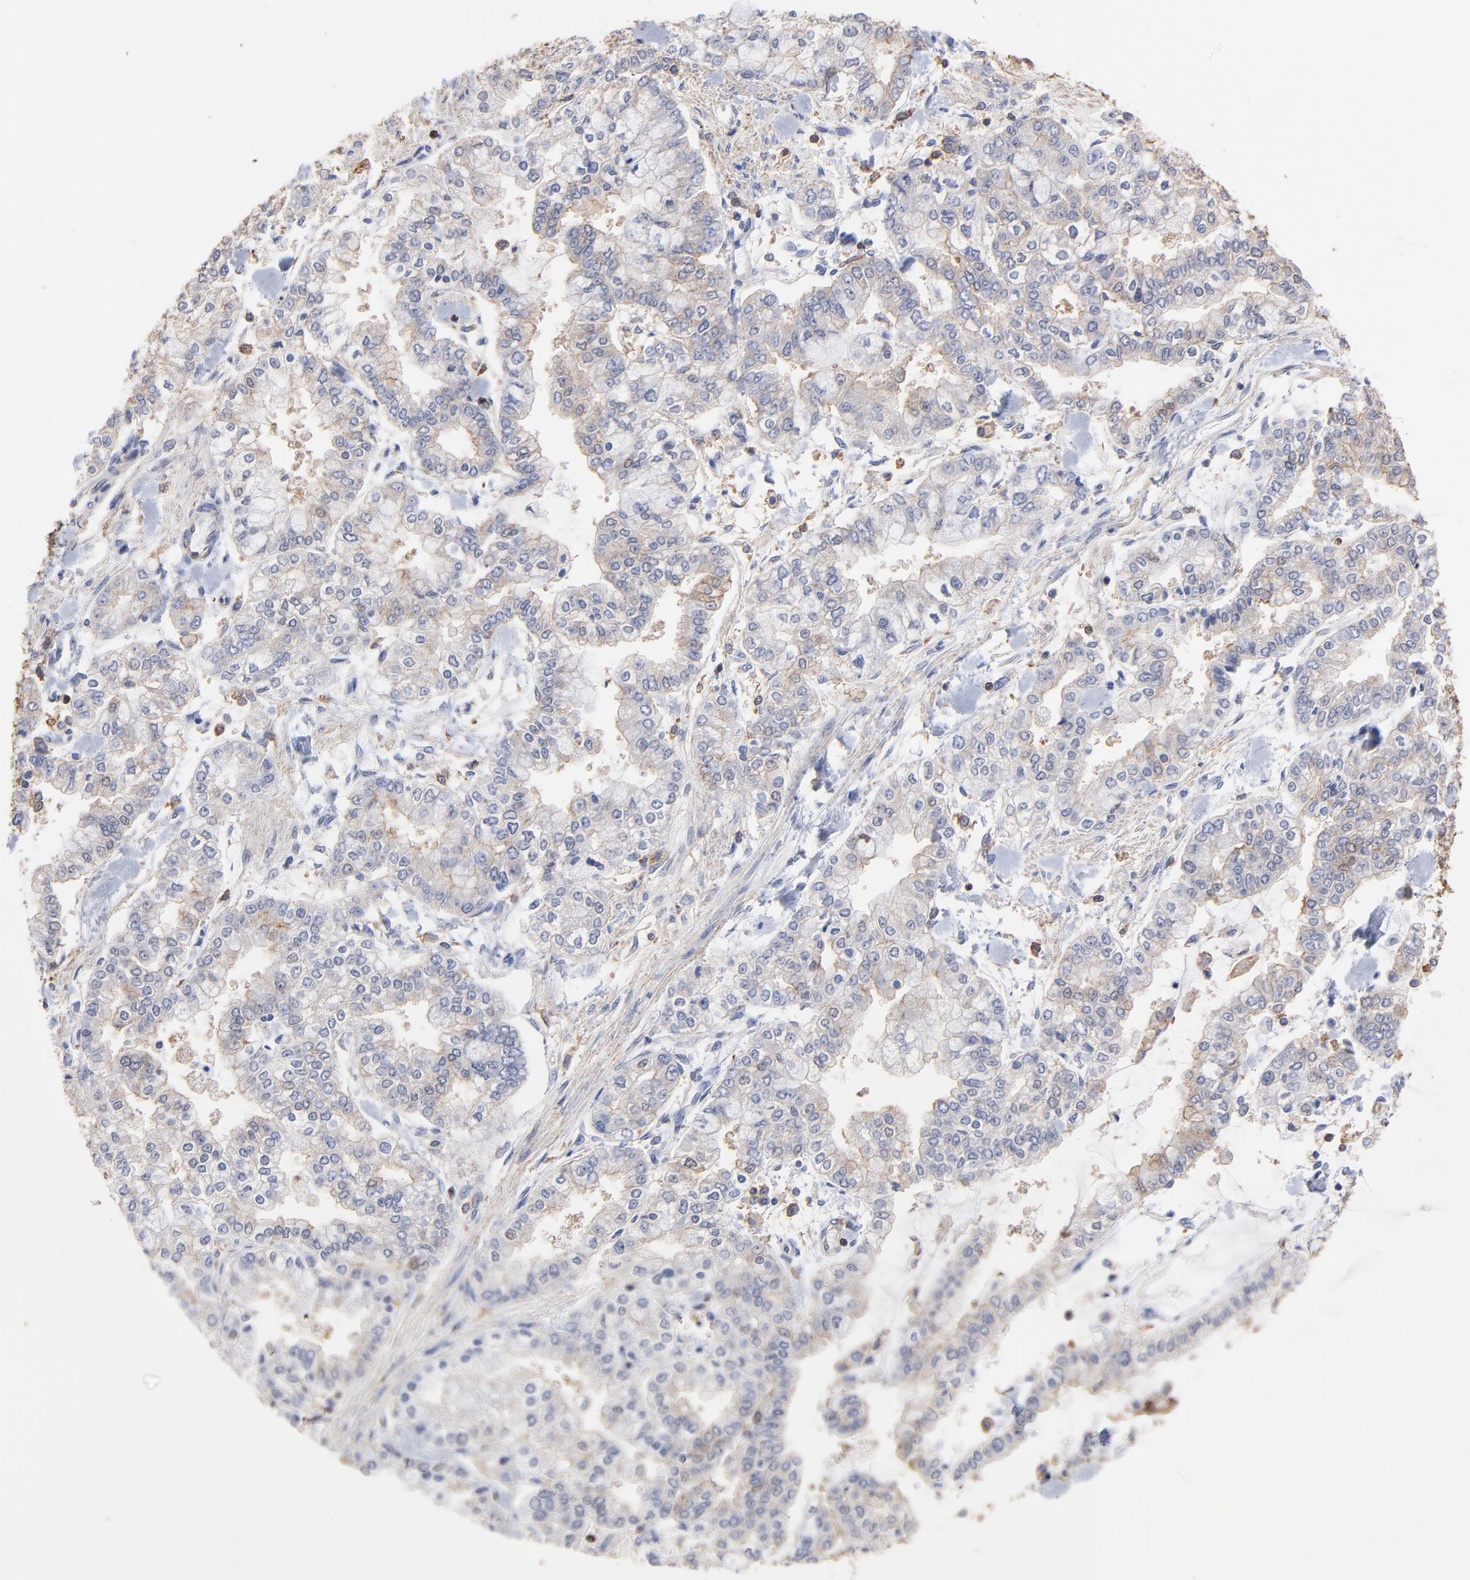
{"staining": {"intensity": "weak", "quantity": "25%-75%", "location": "cytoplasmic/membranous"}, "tissue": "stomach cancer", "cell_type": "Tumor cells", "image_type": "cancer", "snomed": [{"axis": "morphology", "description": "Normal tissue, NOS"}, {"axis": "morphology", "description": "Adenocarcinoma, NOS"}, {"axis": "topography", "description": "Stomach, upper"}, {"axis": "topography", "description": "Stomach"}], "caption": "Weak cytoplasmic/membranous staining is seen in approximately 25%-75% of tumor cells in stomach cancer.", "gene": "ASL", "patient": {"sex": "male", "age": 76}}